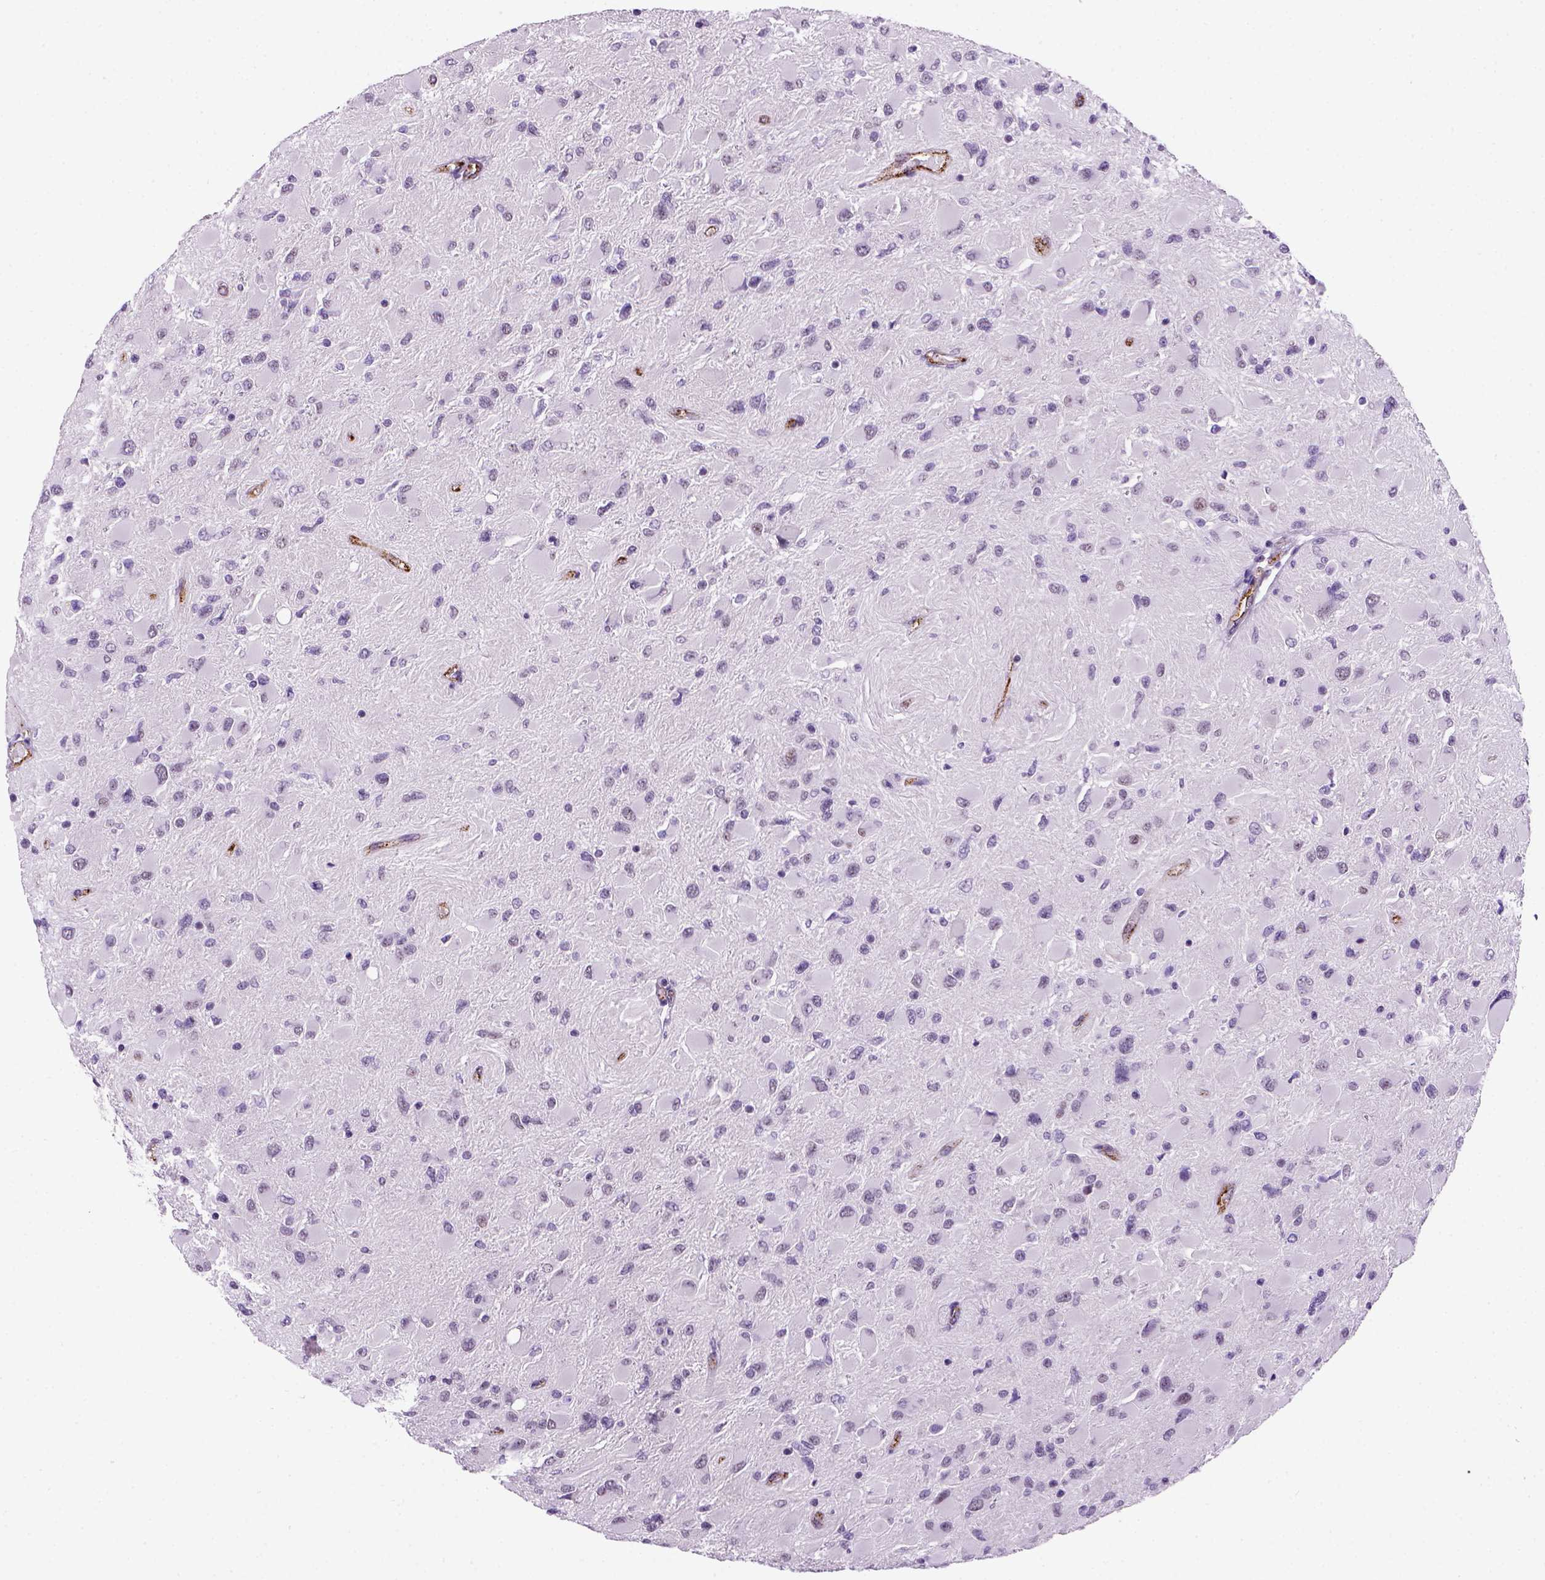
{"staining": {"intensity": "negative", "quantity": "none", "location": "none"}, "tissue": "glioma", "cell_type": "Tumor cells", "image_type": "cancer", "snomed": [{"axis": "morphology", "description": "Glioma, malignant, High grade"}, {"axis": "topography", "description": "Cerebral cortex"}], "caption": "A high-resolution image shows immunohistochemistry staining of glioma, which displays no significant positivity in tumor cells. (DAB IHC, high magnification).", "gene": "VWF", "patient": {"sex": "female", "age": 36}}